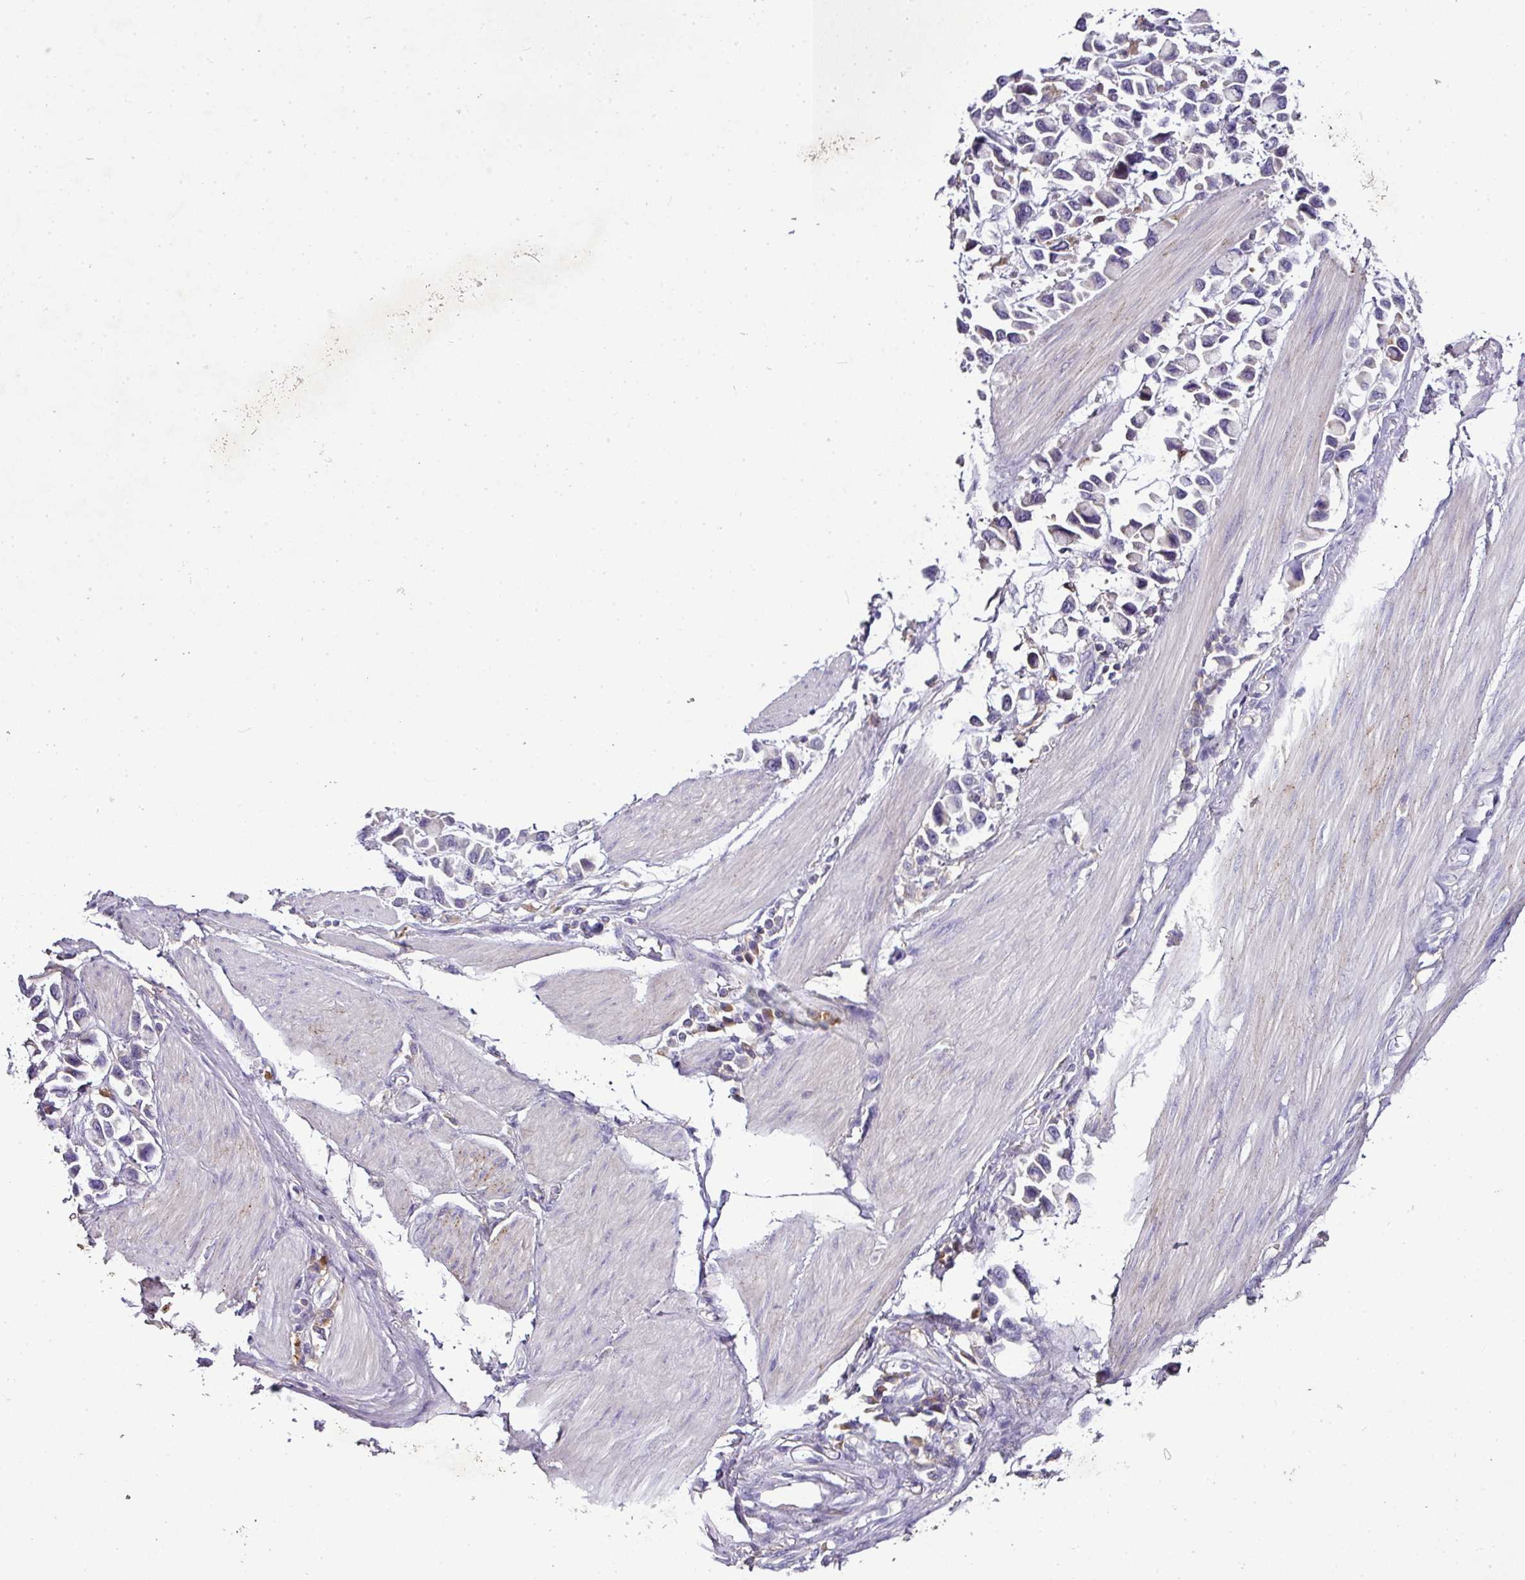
{"staining": {"intensity": "weak", "quantity": "<25%", "location": "cytoplasmic/membranous"}, "tissue": "stomach cancer", "cell_type": "Tumor cells", "image_type": "cancer", "snomed": [{"axis": "morphology", "description": "Adenocarcinoma, NOS"}, {"axis": "topography", "description": "Stomach"}], "caption": "The micrograph shows no staining of tumor cells in stomach cancer. (DAB IHC visualized using brightfield microscopy, high magnification).", "gene": "CAB39L", "patient": {"sex": "female", "age": 81}}